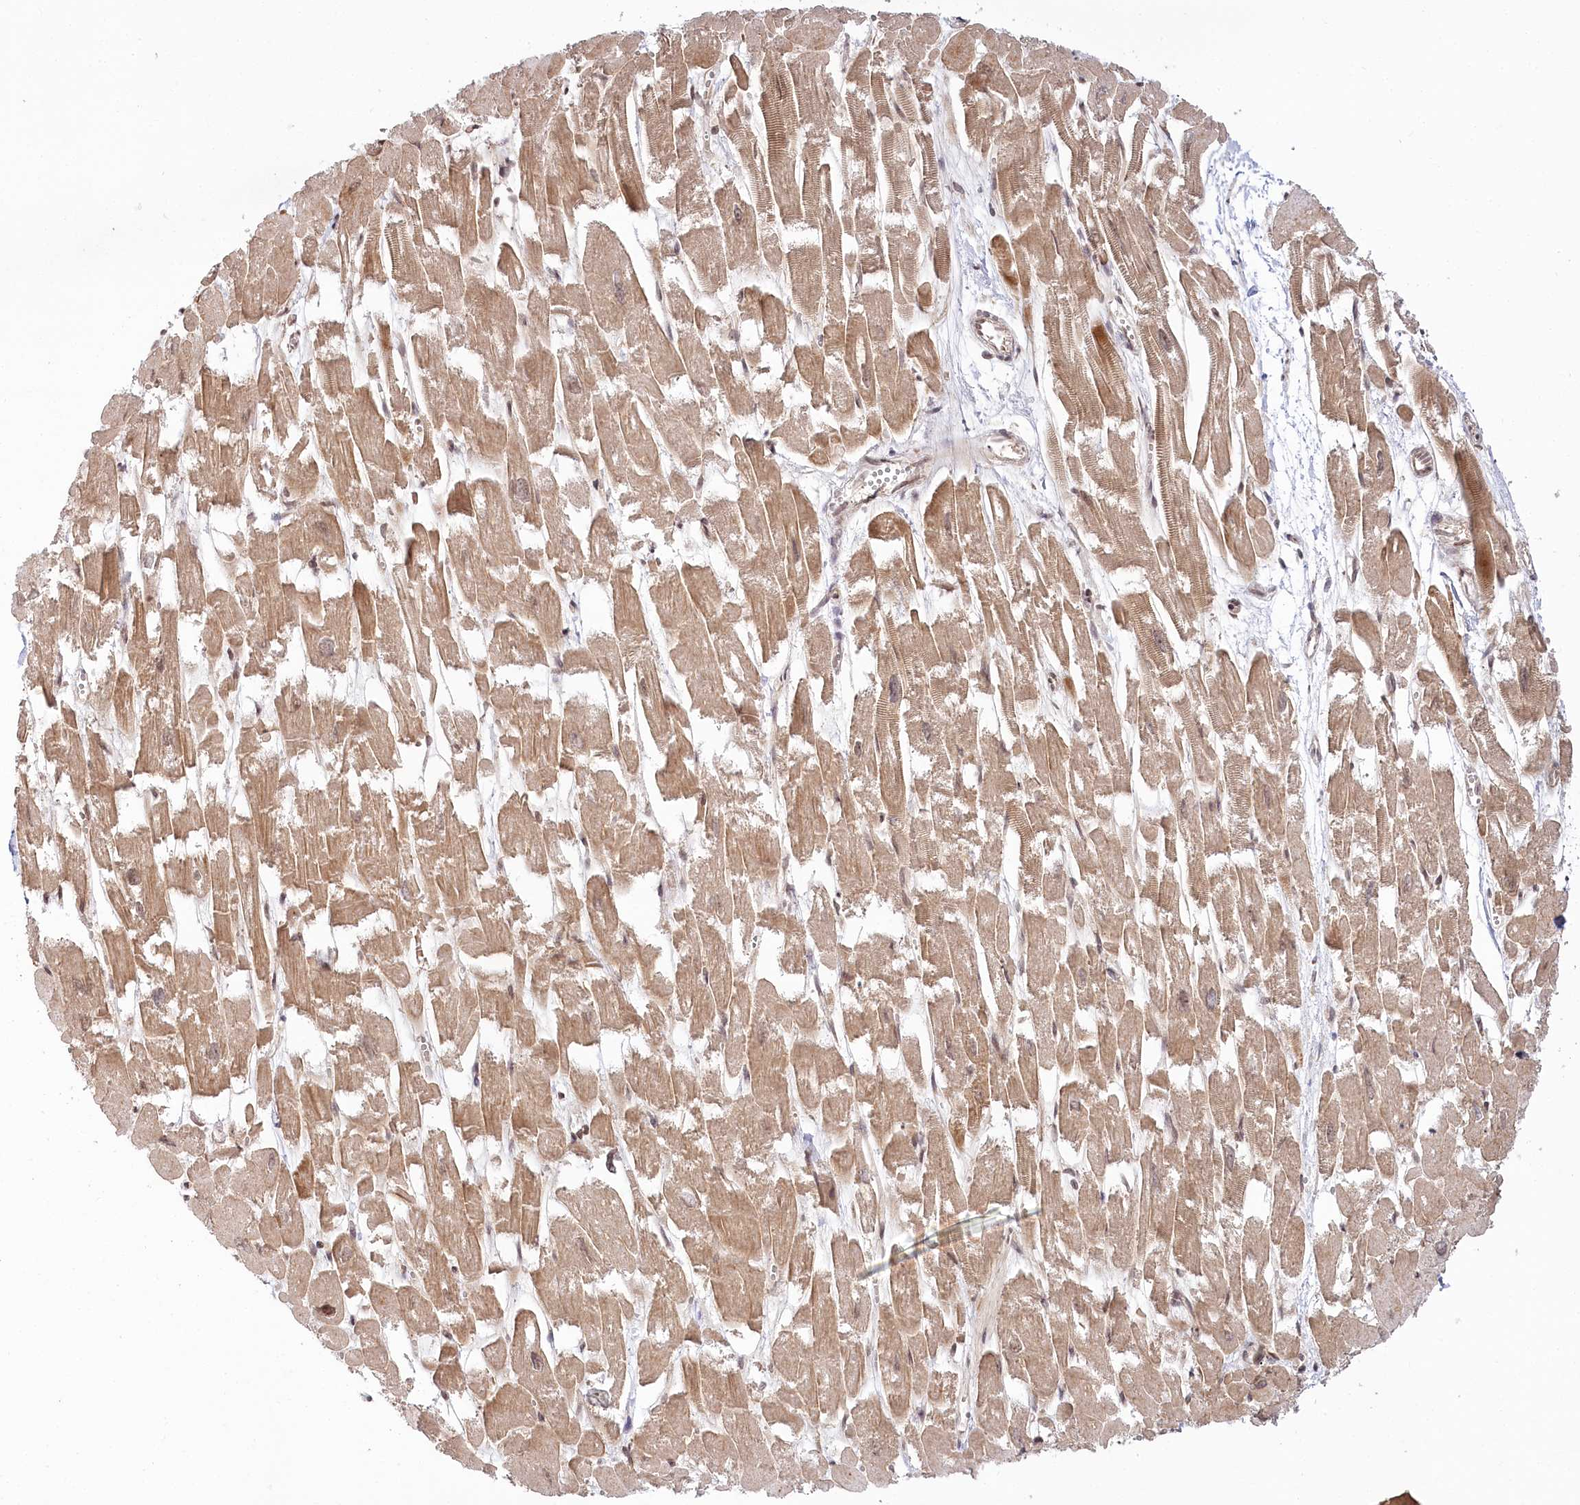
{"staining": {"intensity": "moderate", "quantity": ">75%", "location": "cytoplasmic/membranous"}, "tissue": "heart muscle", "cell_type": "Cardiomyocytes", "image_type": "normal", "snomed": [{"axis": "morphology", "description": "Normal tissue, NOS"}, {"axis": "topography", "description": "Heart"}], "caption": "The image displays staining of benign heart muscle, revealing moderate cytoplasmic/membranous protein staining (brown color) within cardiomyocytes. (DAB IHC, brown staining for protein, blue staining for nuclei).", "gene": "CEP70", "patient": {"sex": "male", "age": 54}}